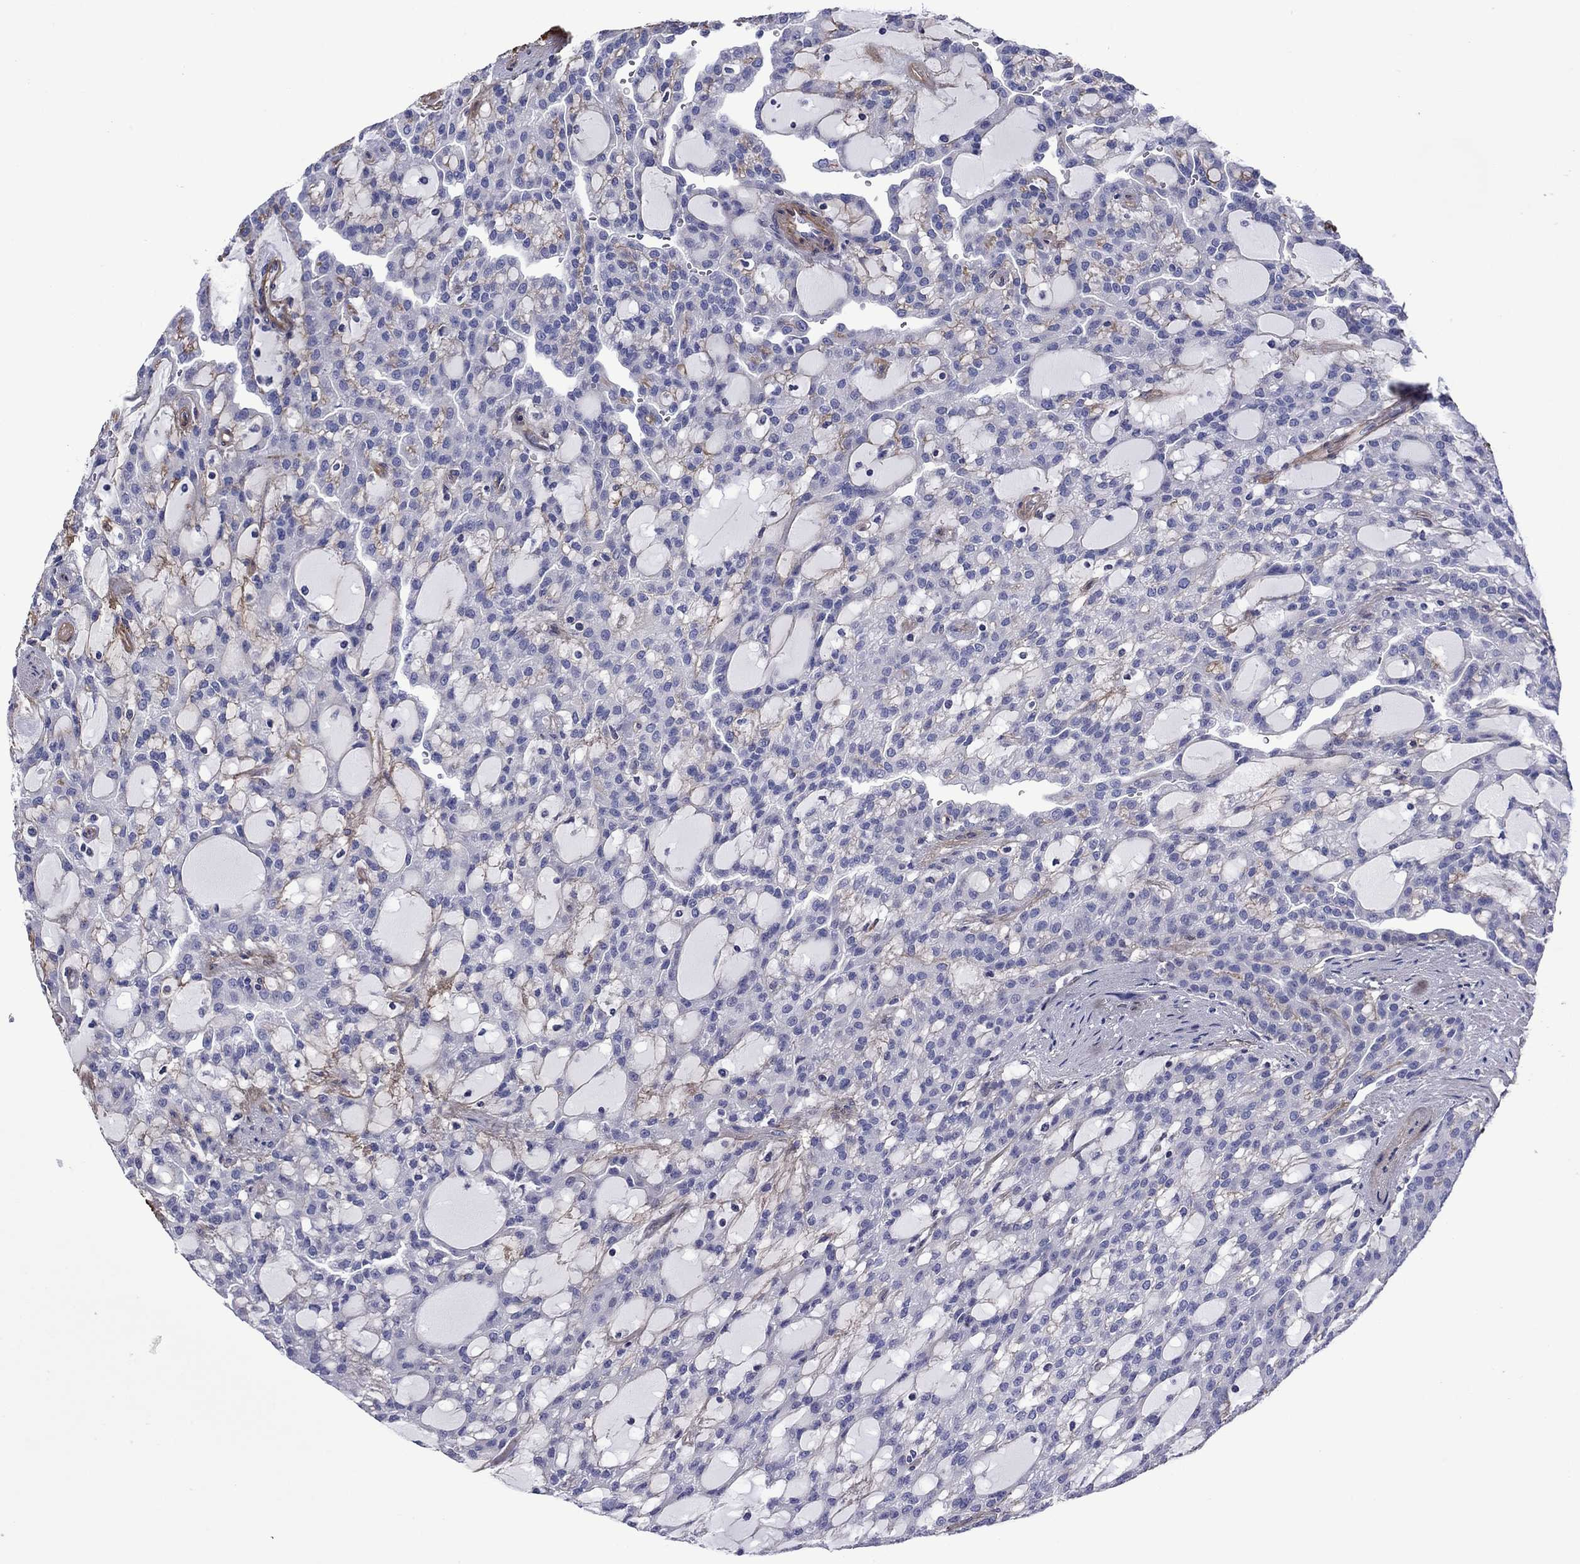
{"staining": {"intensity": "negative", "quantity": "none", "location": "none"}, "tissue": "renal cancer", "cell_type": "Tumor cells", "image_type": "cancer", "snomed": [{"axis": "morphology", "description": "Adenocarcinoma, NOS"}, {"axis": "topography", "description": "Kidney"}], "caption": "Tumor cells show no significant expression in renal adenocarcinoma.", "gene": "HSPG2", "patient": {"sex": "male", "age": 63}}